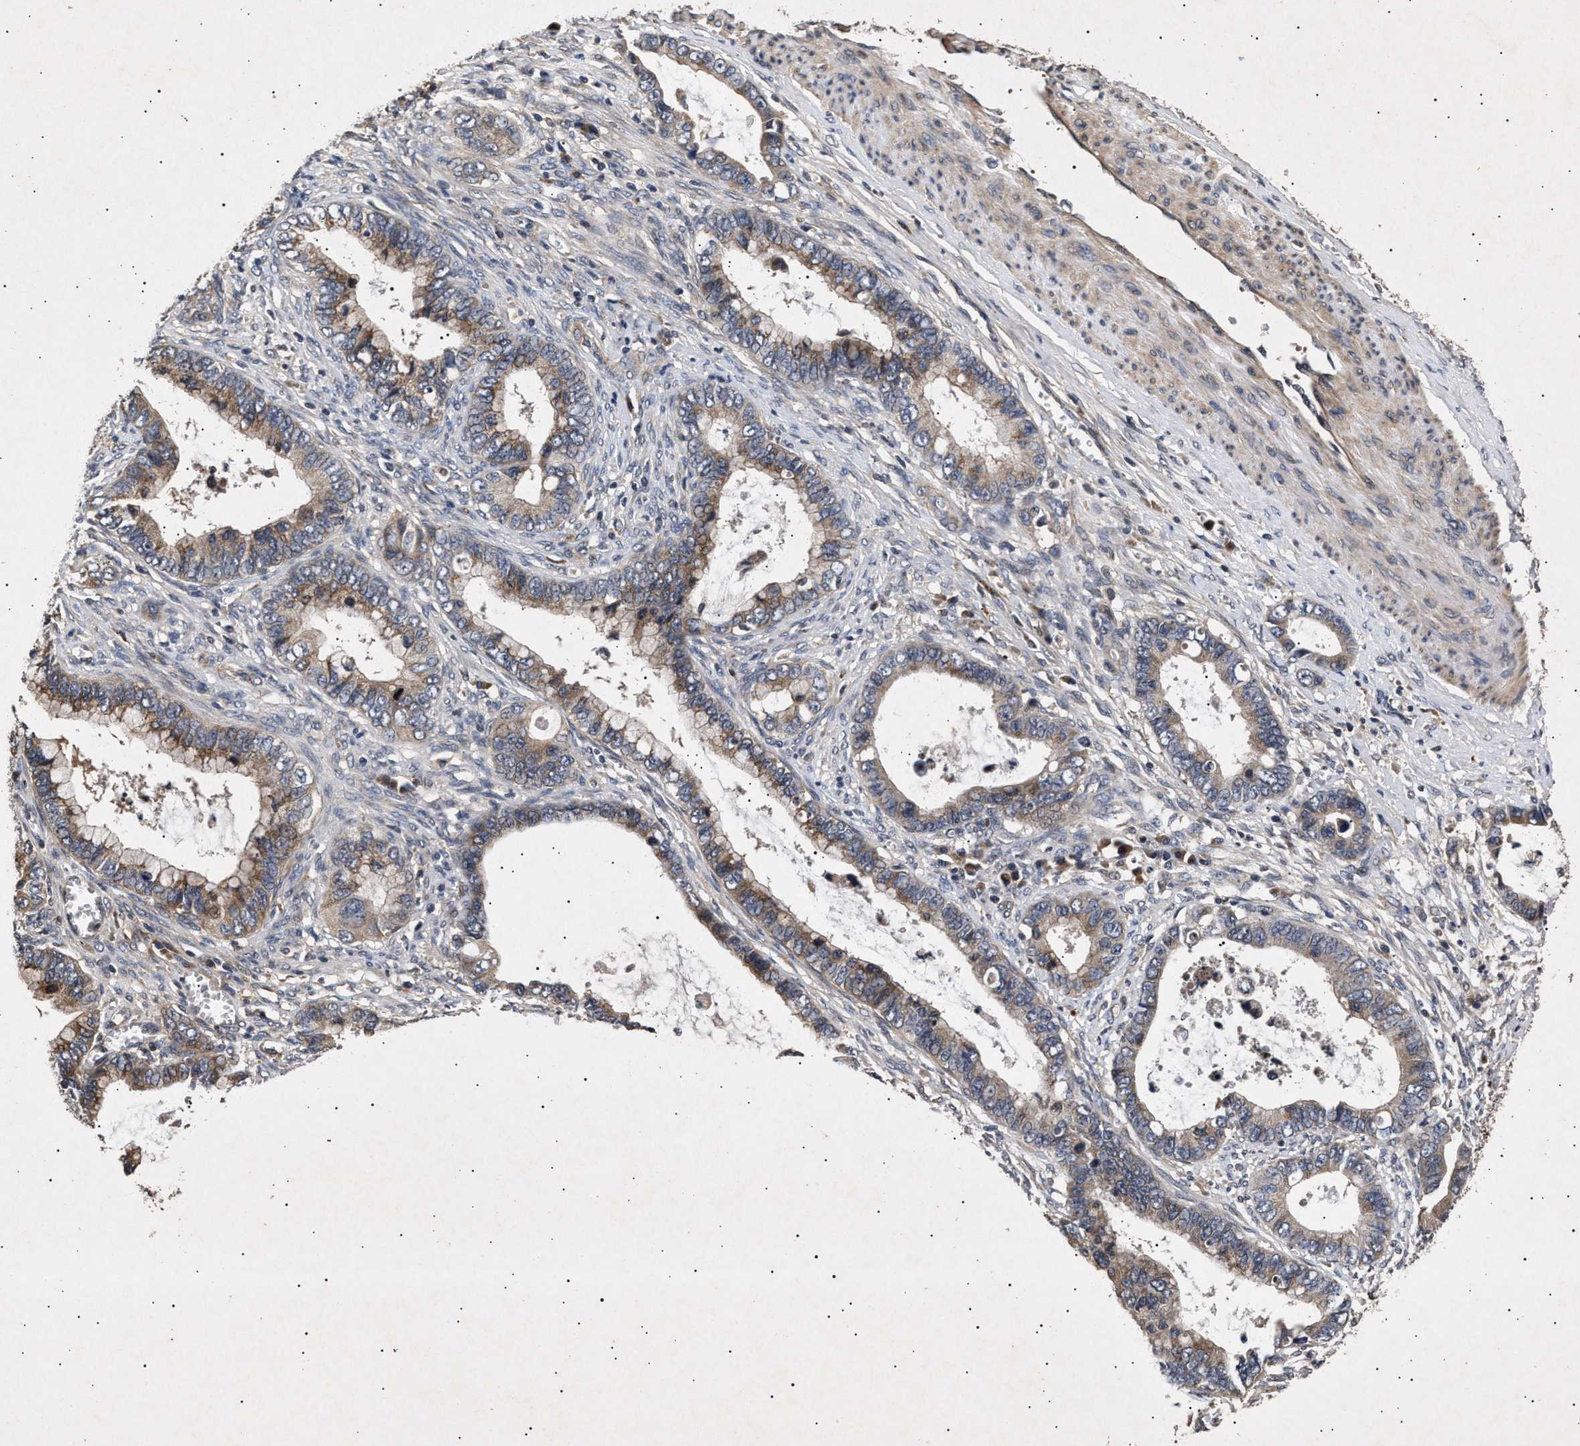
{"staining": {"intensity": "weak", "quantity": ">75%", "location": "cytoplasmic/membranous"}, "tissue": "cervical cancer", "cell_type": "Tumor cells", "image_type": "cancer", "snomed": [{"axis": "morphology", "description": "Adenocarcinoma, NOS"}, {"axis": "topography", "description": "Cervix"}], "caption": "Immunohistochemical staining of human cervical adenocarcinoma displays weak cytoplasmic/membranous protein expression in about >75% of tumor cells. (IHC, brightfield microscopy, high magnification).", "gene": "ITGB5", "patient": {"sex": "female", "age": 44}}